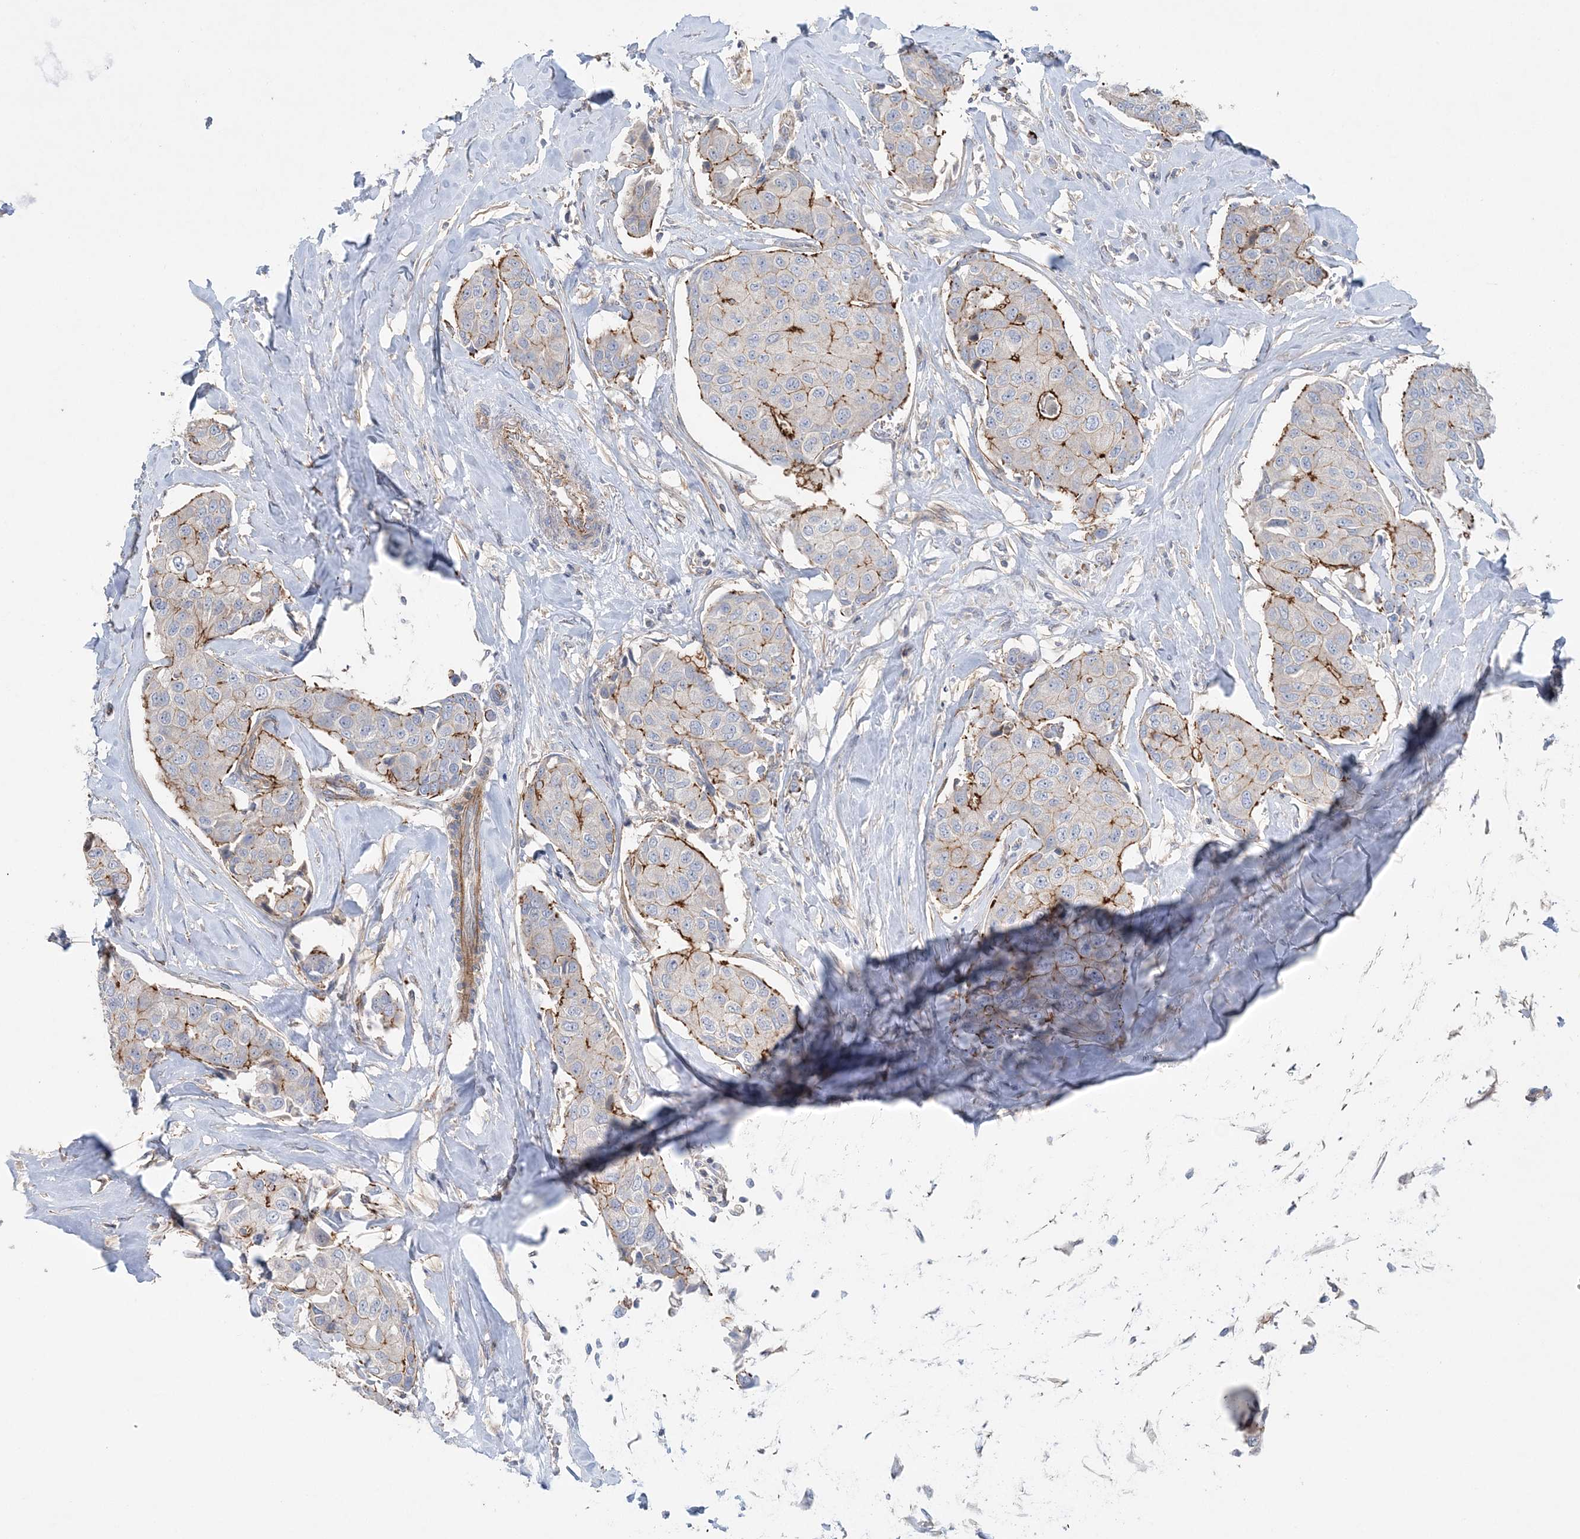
{"staining": {"intensity": "strong", "quantity": "<25%", "location": "cytoplasmic/membranous"}, "tissue": "breast cancer", "cell_type": "Tumor cells", "image_type": "cancer", "snomed": [{"axis": "morphology", "description": "Duct carcinoma"}, {"axis": "topography", "description": "Breast"}], "caption": "Human intraductal carcinoma (breast) stained with a protein marker shows strong staining in tumor cells.", "gene": "PIGC", "patient": {"sex": "female", "age": 80}}